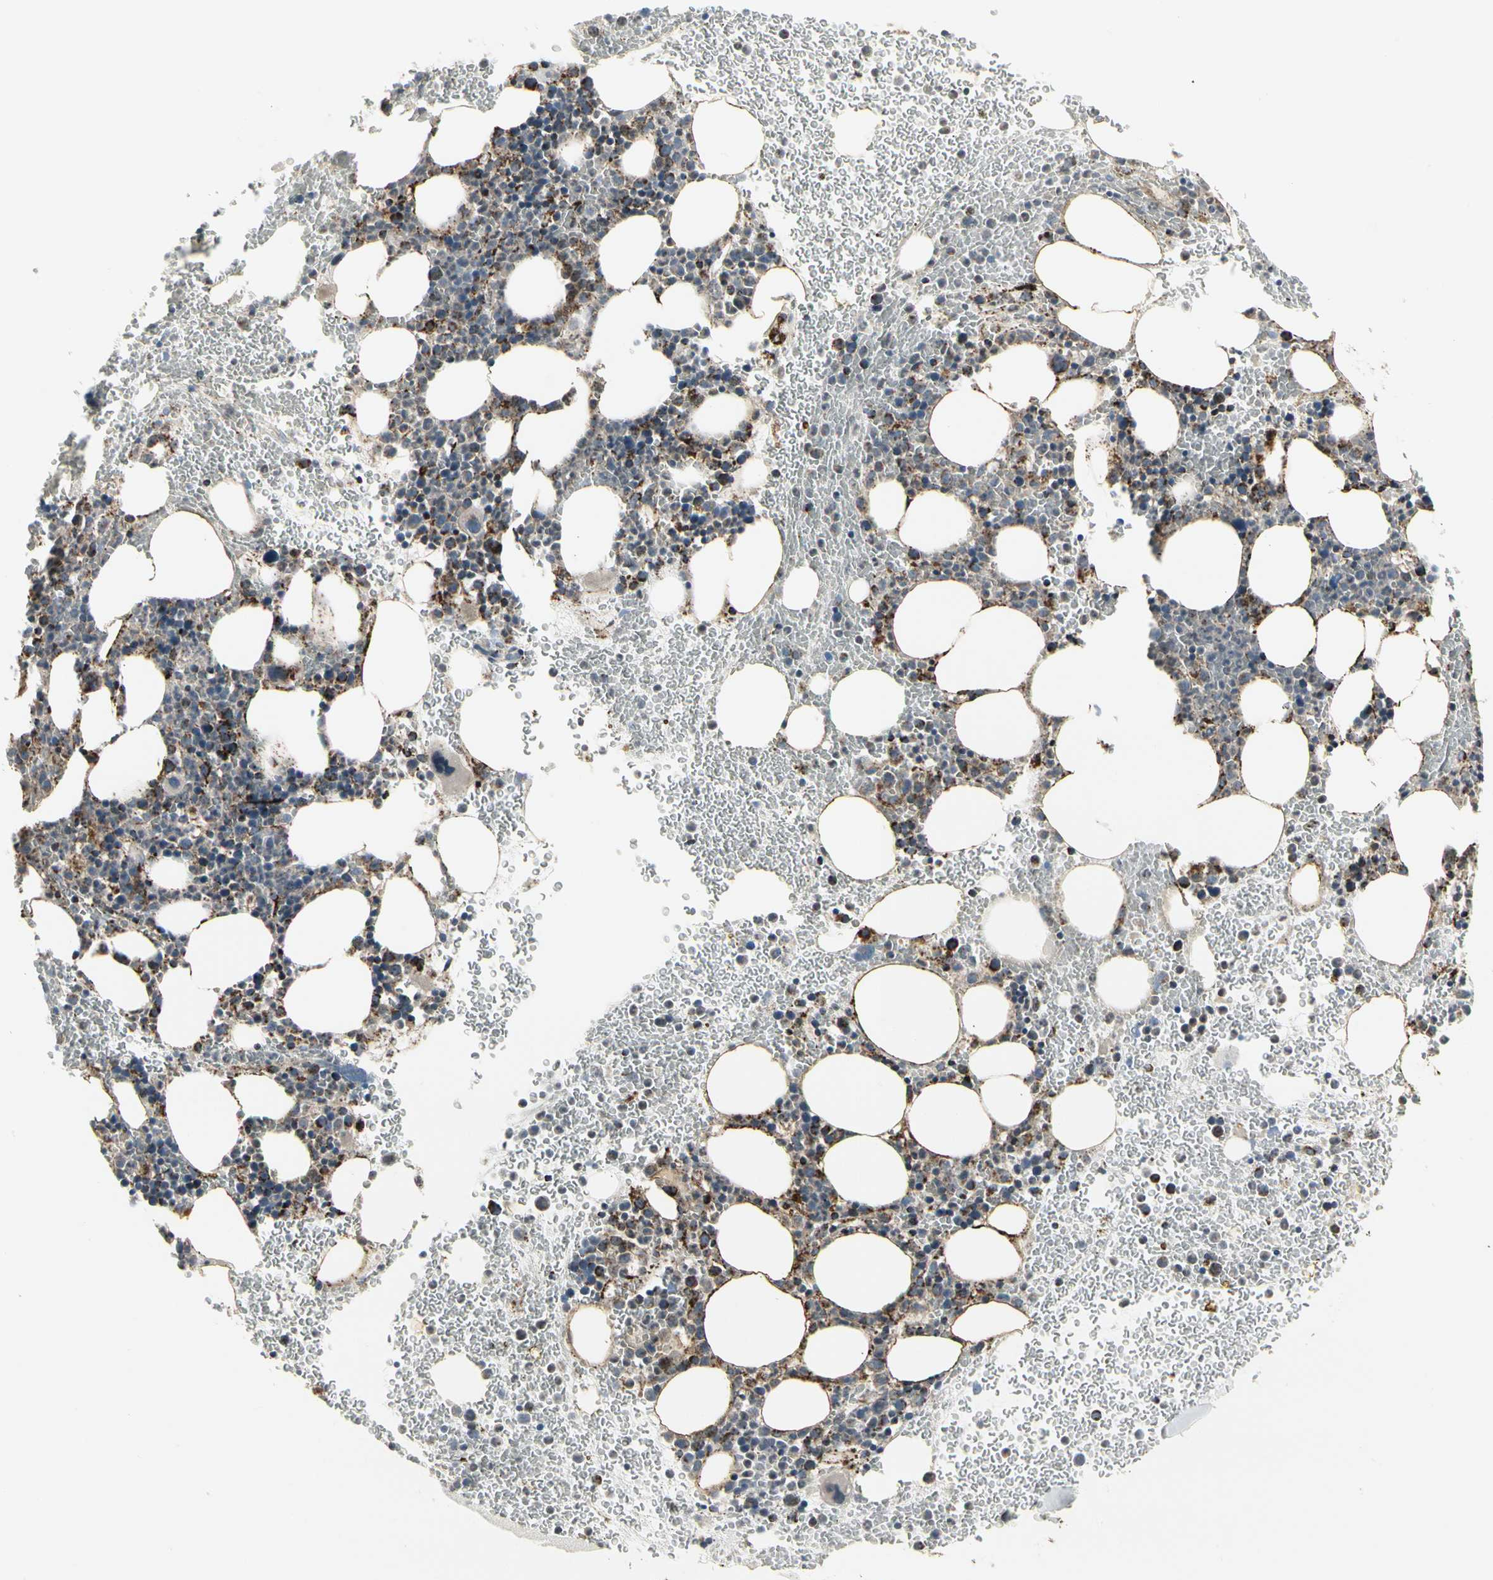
{"staining": {"intensity": "strong", "quantity": "25%-75%", "location": "cytoplasmic/membranous"}, "tissue": "bone marrow", "cell_type": "Hematopoietic cells", "image_type": "normal", "snomed": [{"axis": "morphology", "description": "Normal tissue, NOS"}, {"axis": "morphology", "description": "Inflammation, NOS"}, {"axis": "topography", "description": "Bone marrow"}], "caption": "IHC (DAB (3,3'-diaminobenzidine)) staining of unremarkable bone marrow exhibits strong cytoplasmic/membranous protein staining in approximately 25%-75% of hematopoietic cells.", "gene": "TMEM176A", "patient": {"sex": "female", "age": 54}}